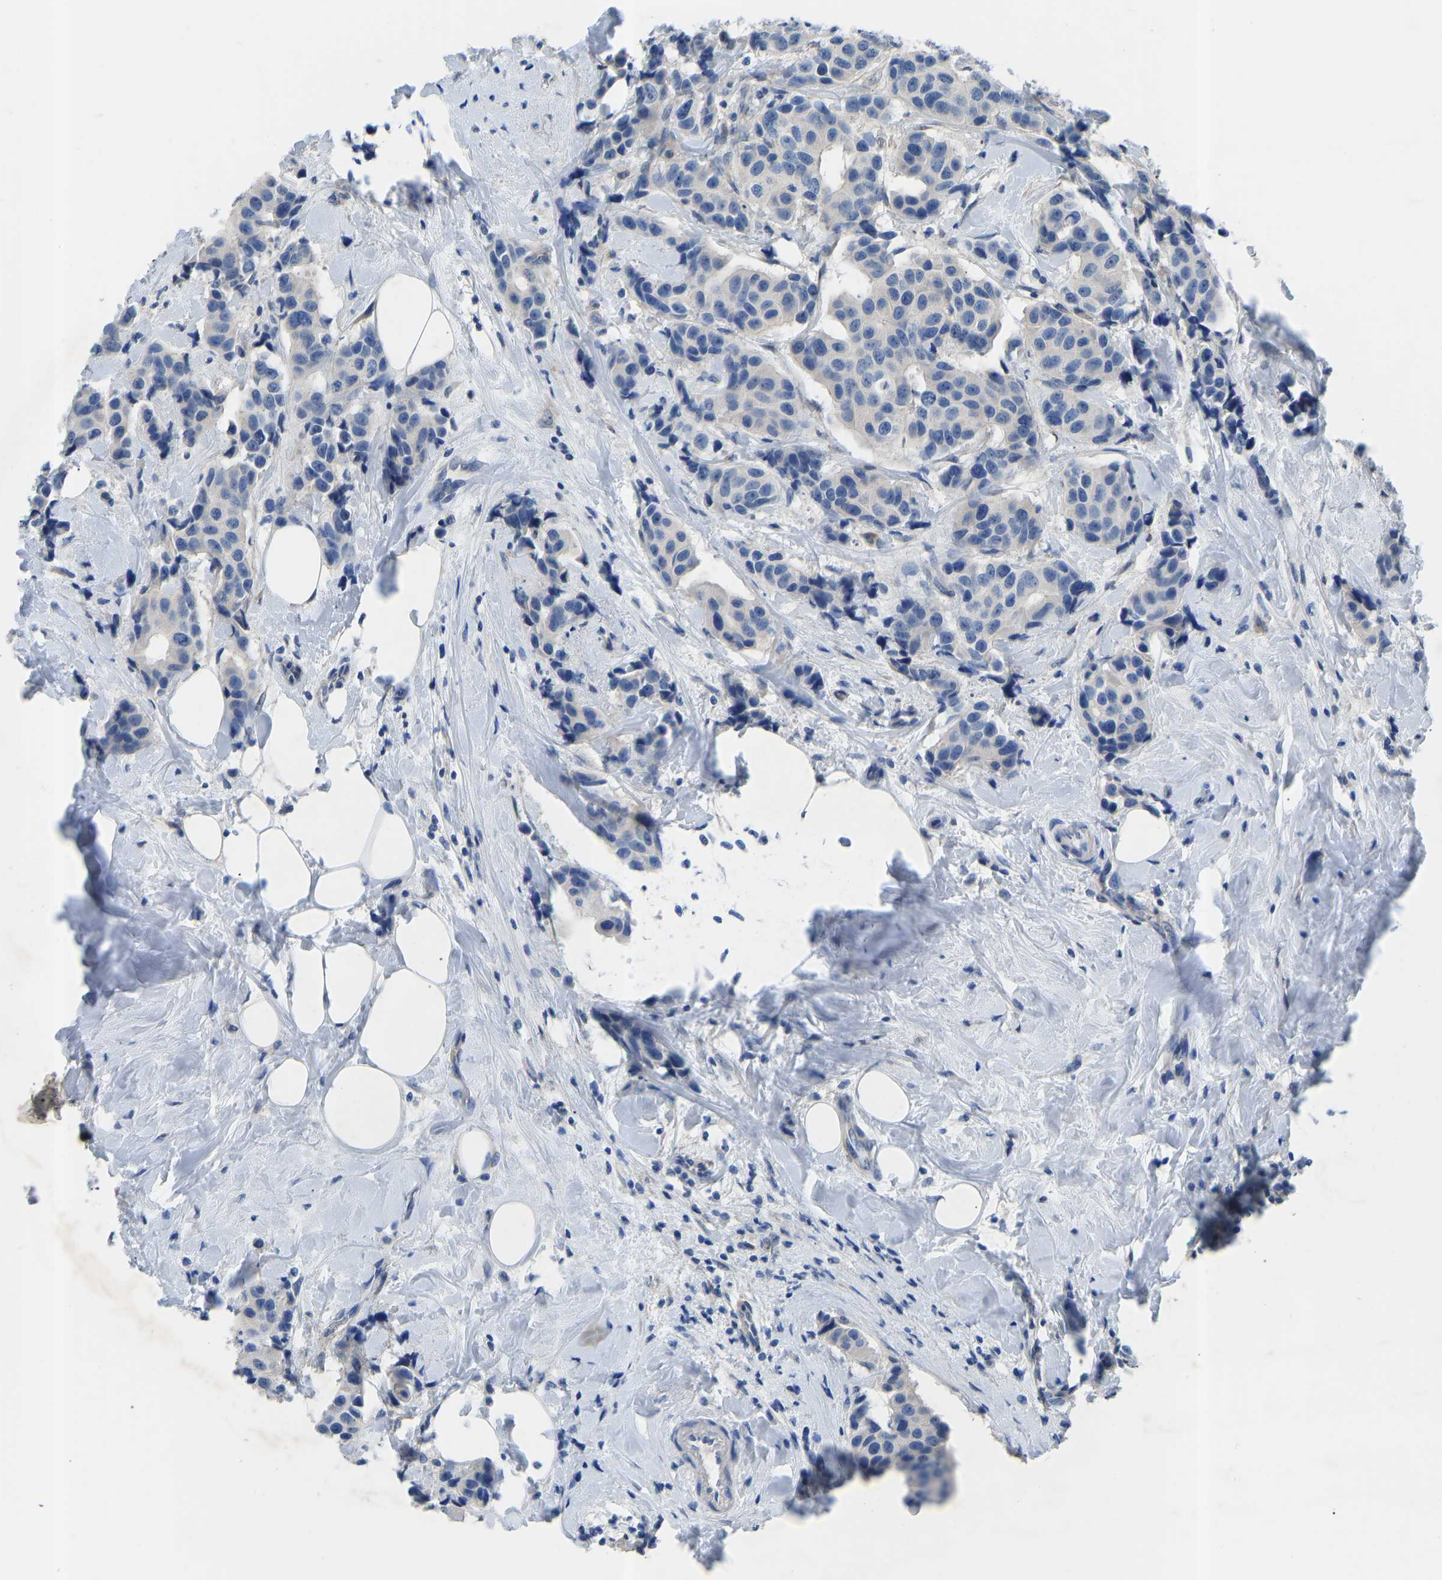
{"staining": {"intensity": "negative", "quantity": "none", "location": "none"}, "tissue": "breast cancer", "cell_type": "Tumor cells", "image_type": "cancer", "snomed": [{"axis": "morphology", "description": "Normal tissue, NOS"}, {"axis": "morphology", "description": "Duct carcinoma"}, {"axis": "topography", "description": "Breast"}], "caption": "Immunohistochemical staining of human invasive ductal carcinoma (breast) demonstrates no significant expression in tumor cells.", "gene": "RBP1", "patient": {"sex": "female", "age": 39}}